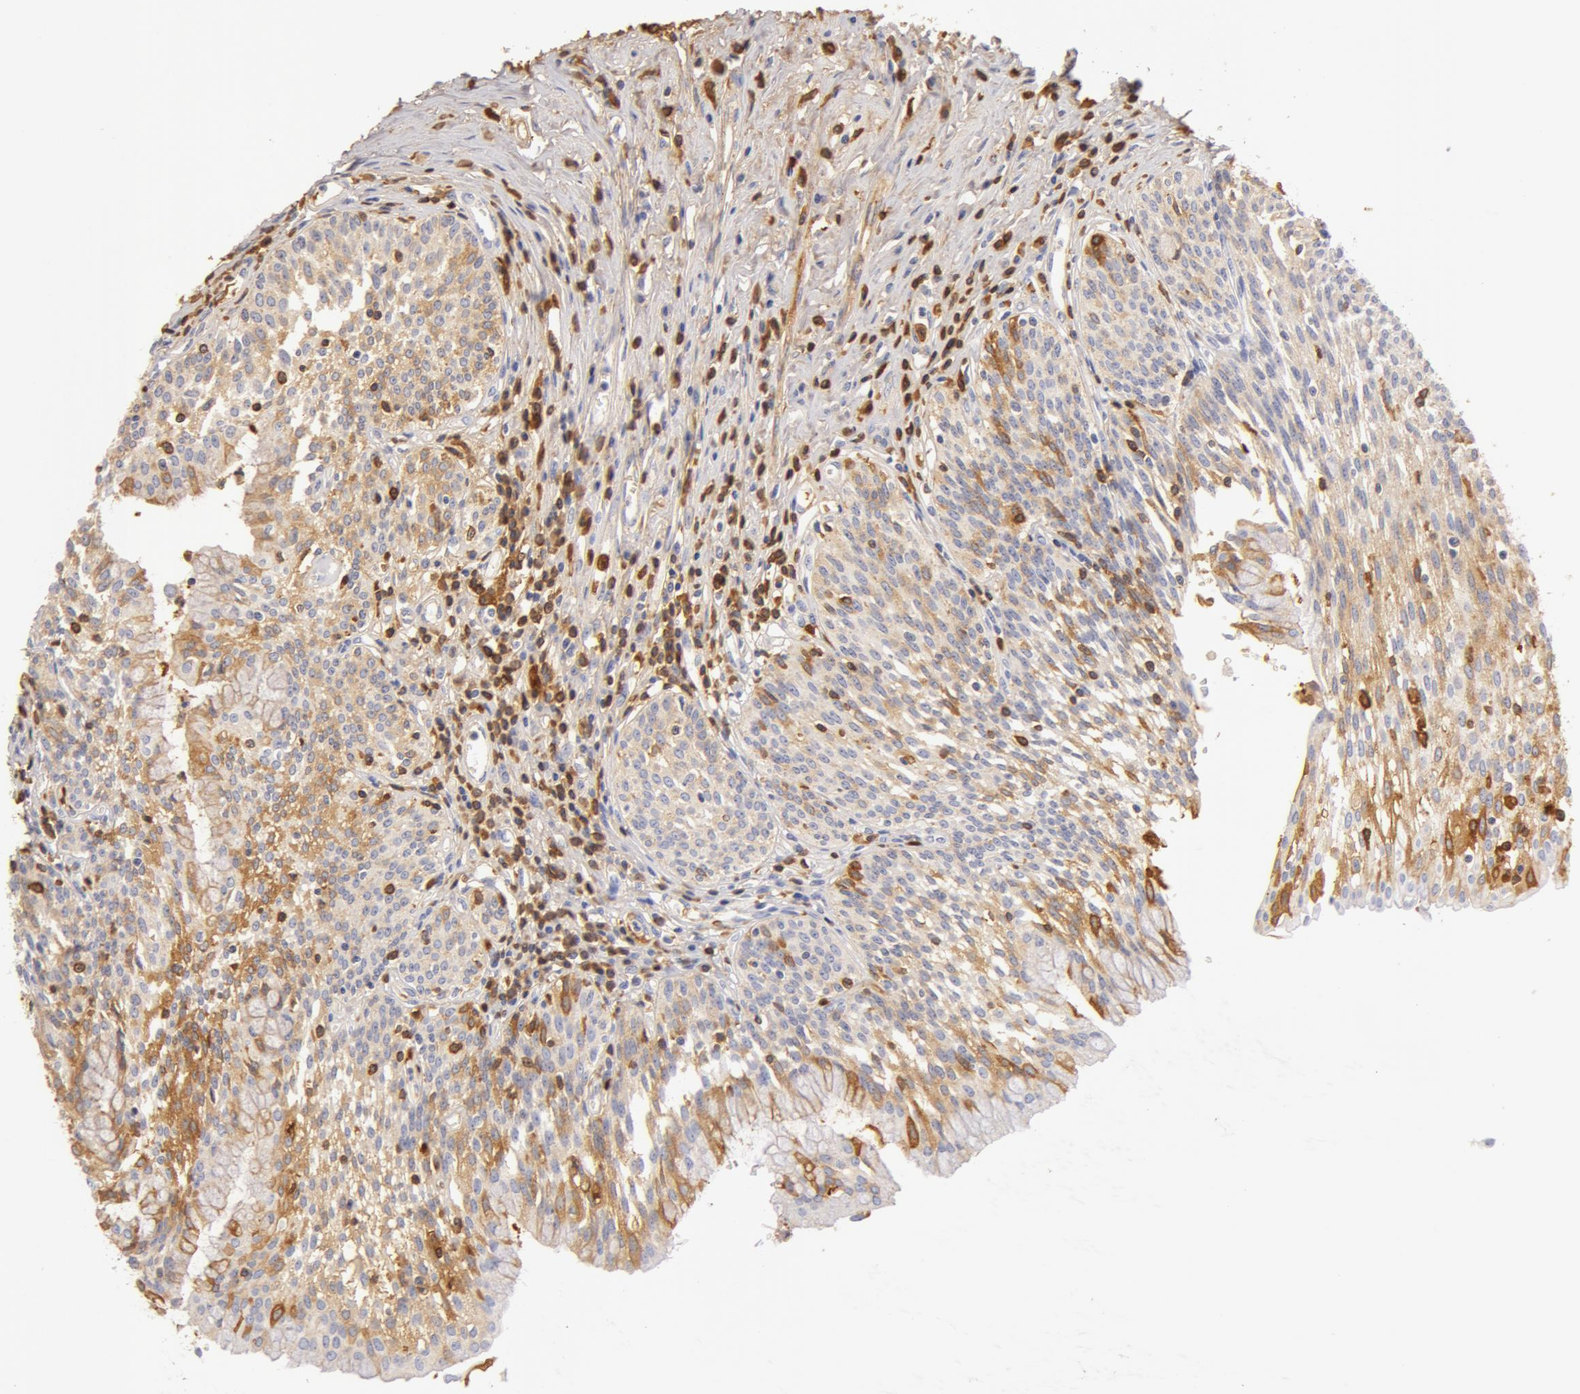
{"staining": {"intensity": "weak", "quantity": "25%-75%", "location": "cytoplasmic/membranous"}, "tissue": "urinary bladder", "cell_type": "Urothelial cells", "image_type": "normal", "snomed": [{"axis": "morphology", "description": "Normal tissue, NOS"}, {"axis": "topography", "description": "Urinary bladder"}], "caption": "Immunohistochemistry (IHC) of benign urinary bladder demonstrates low levels of weak cytoplasmic/membranous staining in about 25%-75% of urothelial cells. The staining was performed using DAB, with brown indicating positive protein expression. Nuclei are stained blue with hematoxylin.", "gene": "GC", "patient": {"sex": "female", "age": 39}}